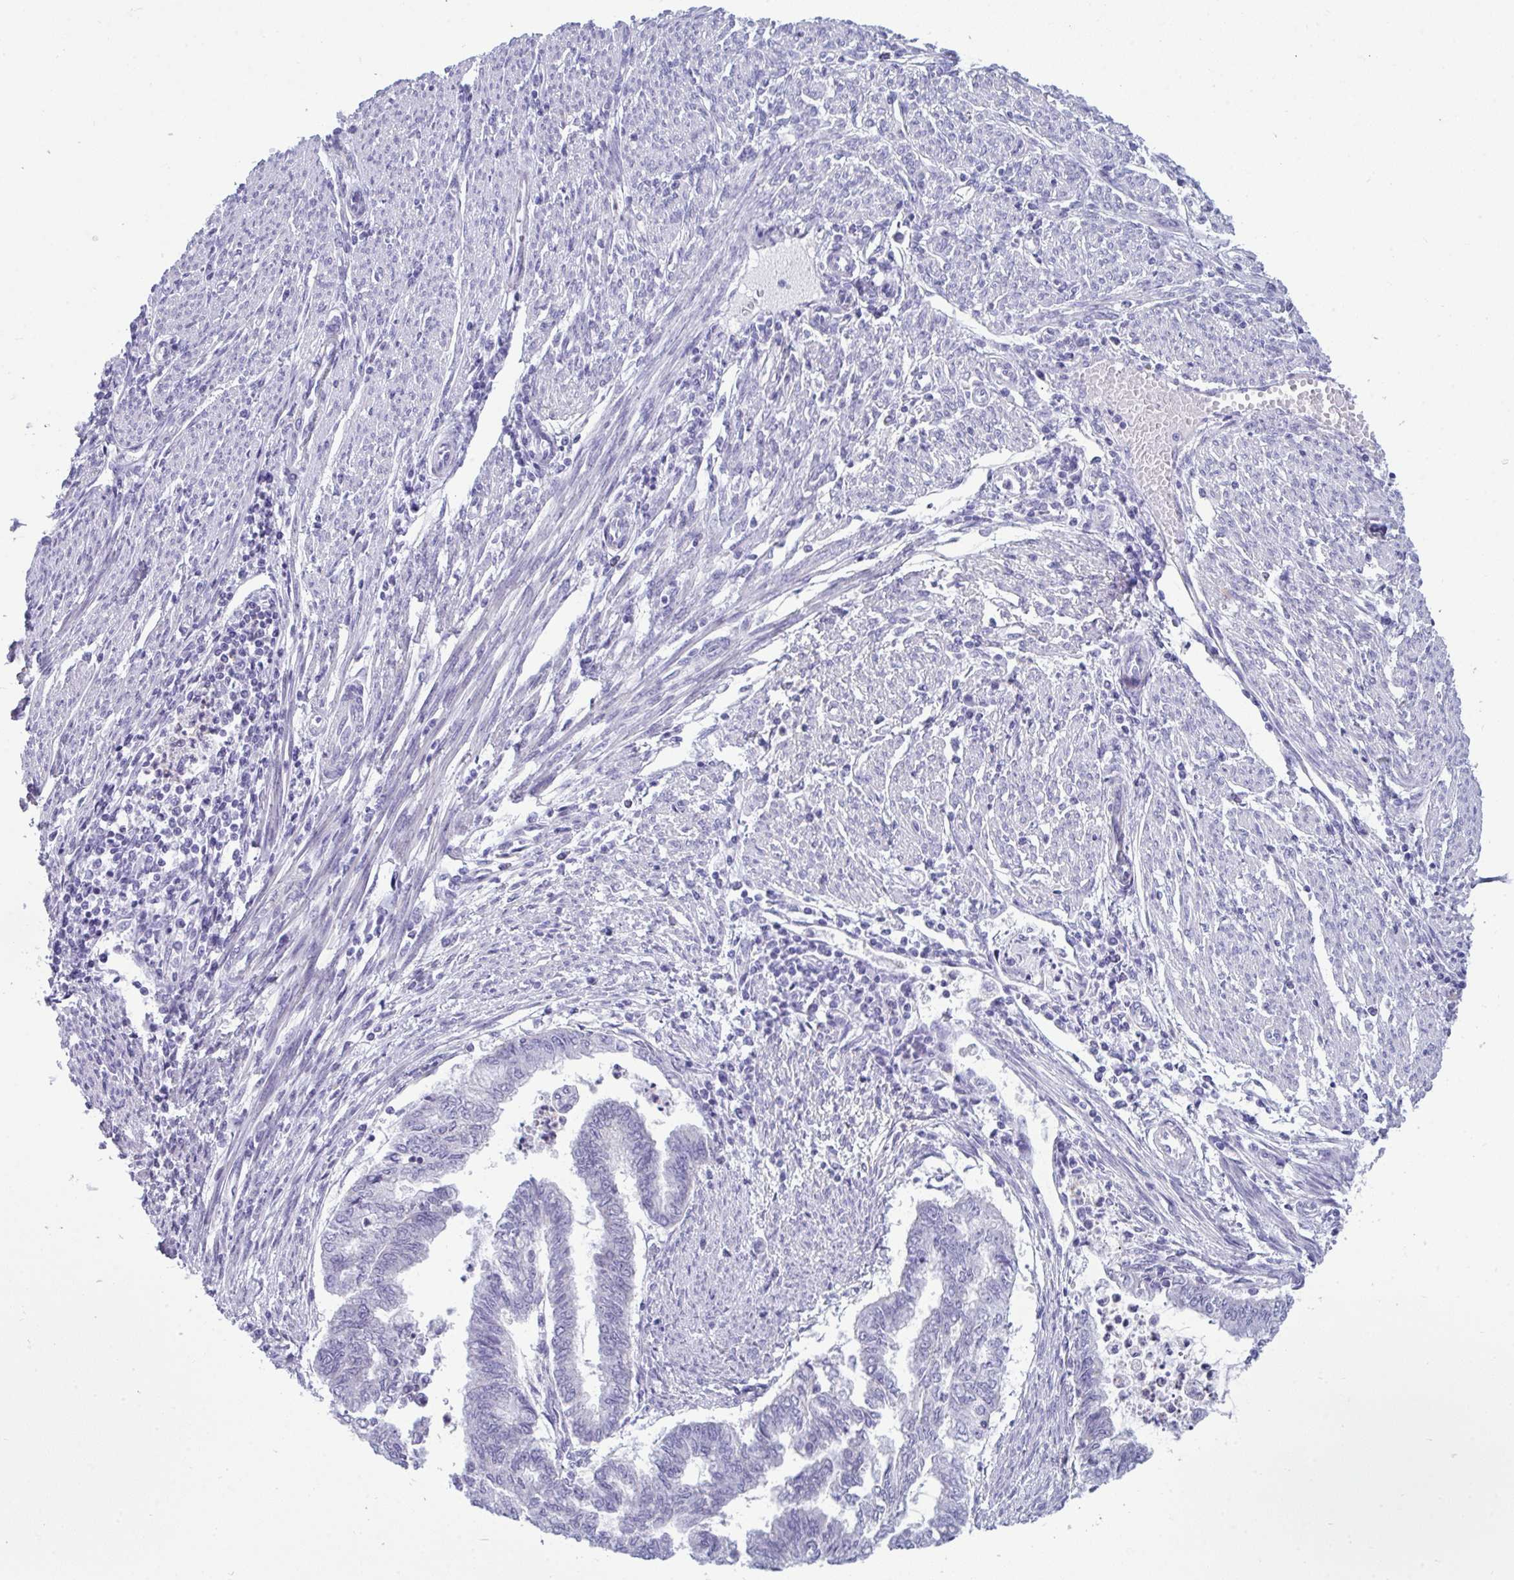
{"staining": {"intensity": "negative", "quantity": "none", "location": "none"}, "tissue": "endometrial cancer", "cell_type": "Tumor cells", "image_type": "cancer", "snomed": [{"axis": "morphology", "description": "Adenocarcinoma, NOS"}, {"axis": "topography", "description": "Endometrium"}], "caption": "A micrograph of endometrial adenocarcinoma stained for a protein shows no brown staining in tumor cells.", "gene": "MYH10", "patient": {"sex": "female", "age": 79}}